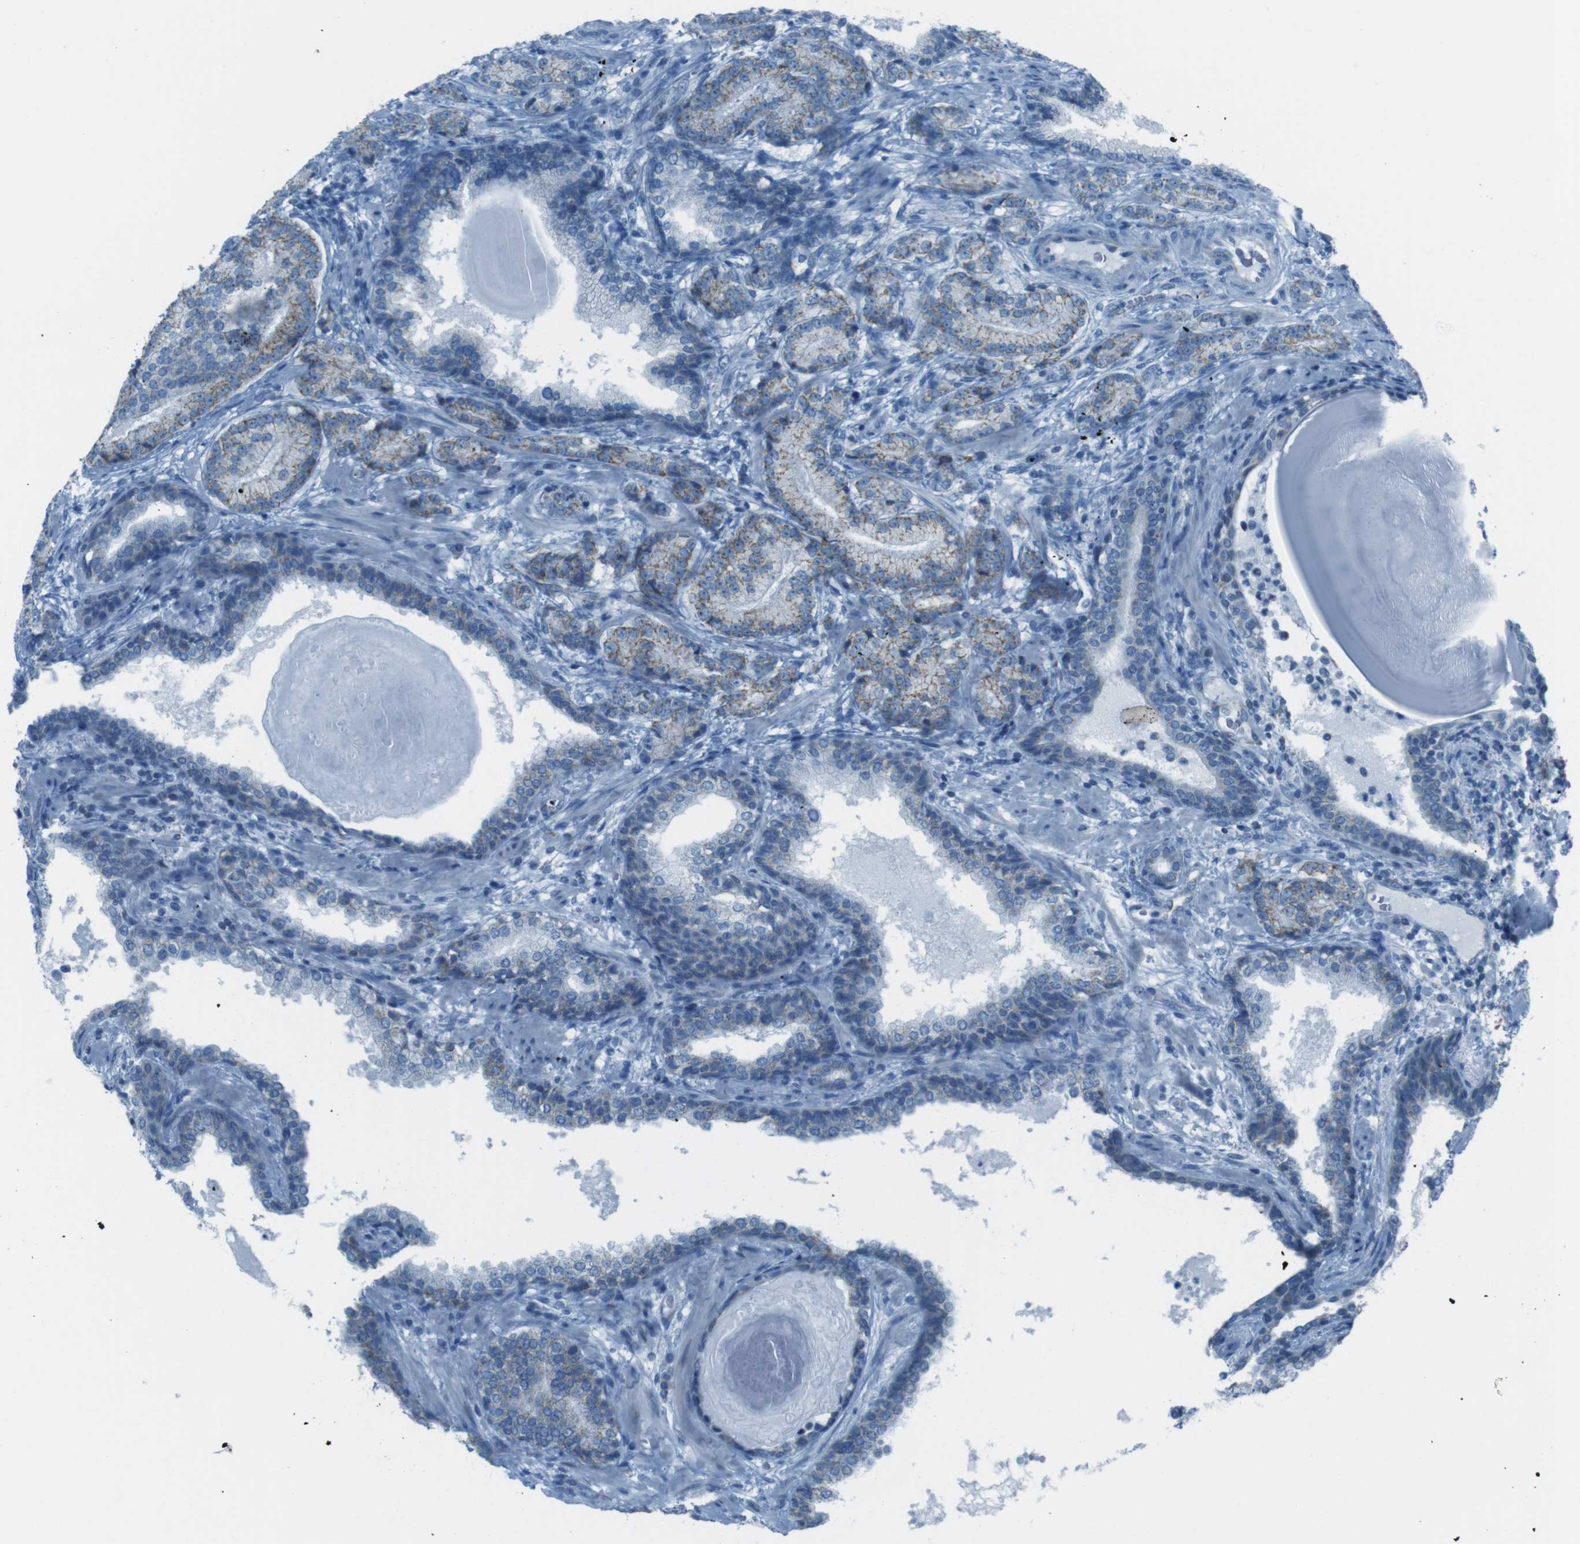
{"staining": {"intensity": "moderate", "quantity": "25%-75%", "location": "cytoplasmic/membranous"}, "tissue": "prostate cancer", "cell_type": "Tumor cells", "image_type": "cancer", "snomed": [{"axis": "morphology", "description": "Adenocarcinoma, High grade"}, {"axis": "topography", "description": "Prostate"}], "caption": "IHC (DAB (3,3'-diaminobenzidine)) staining of prostate cancer (high-grade adenocarcinoma) shows moderate cytoplasmic/membranous protein positivity in about 25%-75% of tumor cells.", "gene": "DNAJA3", "patient": {"sex": "male", "age": 61}}